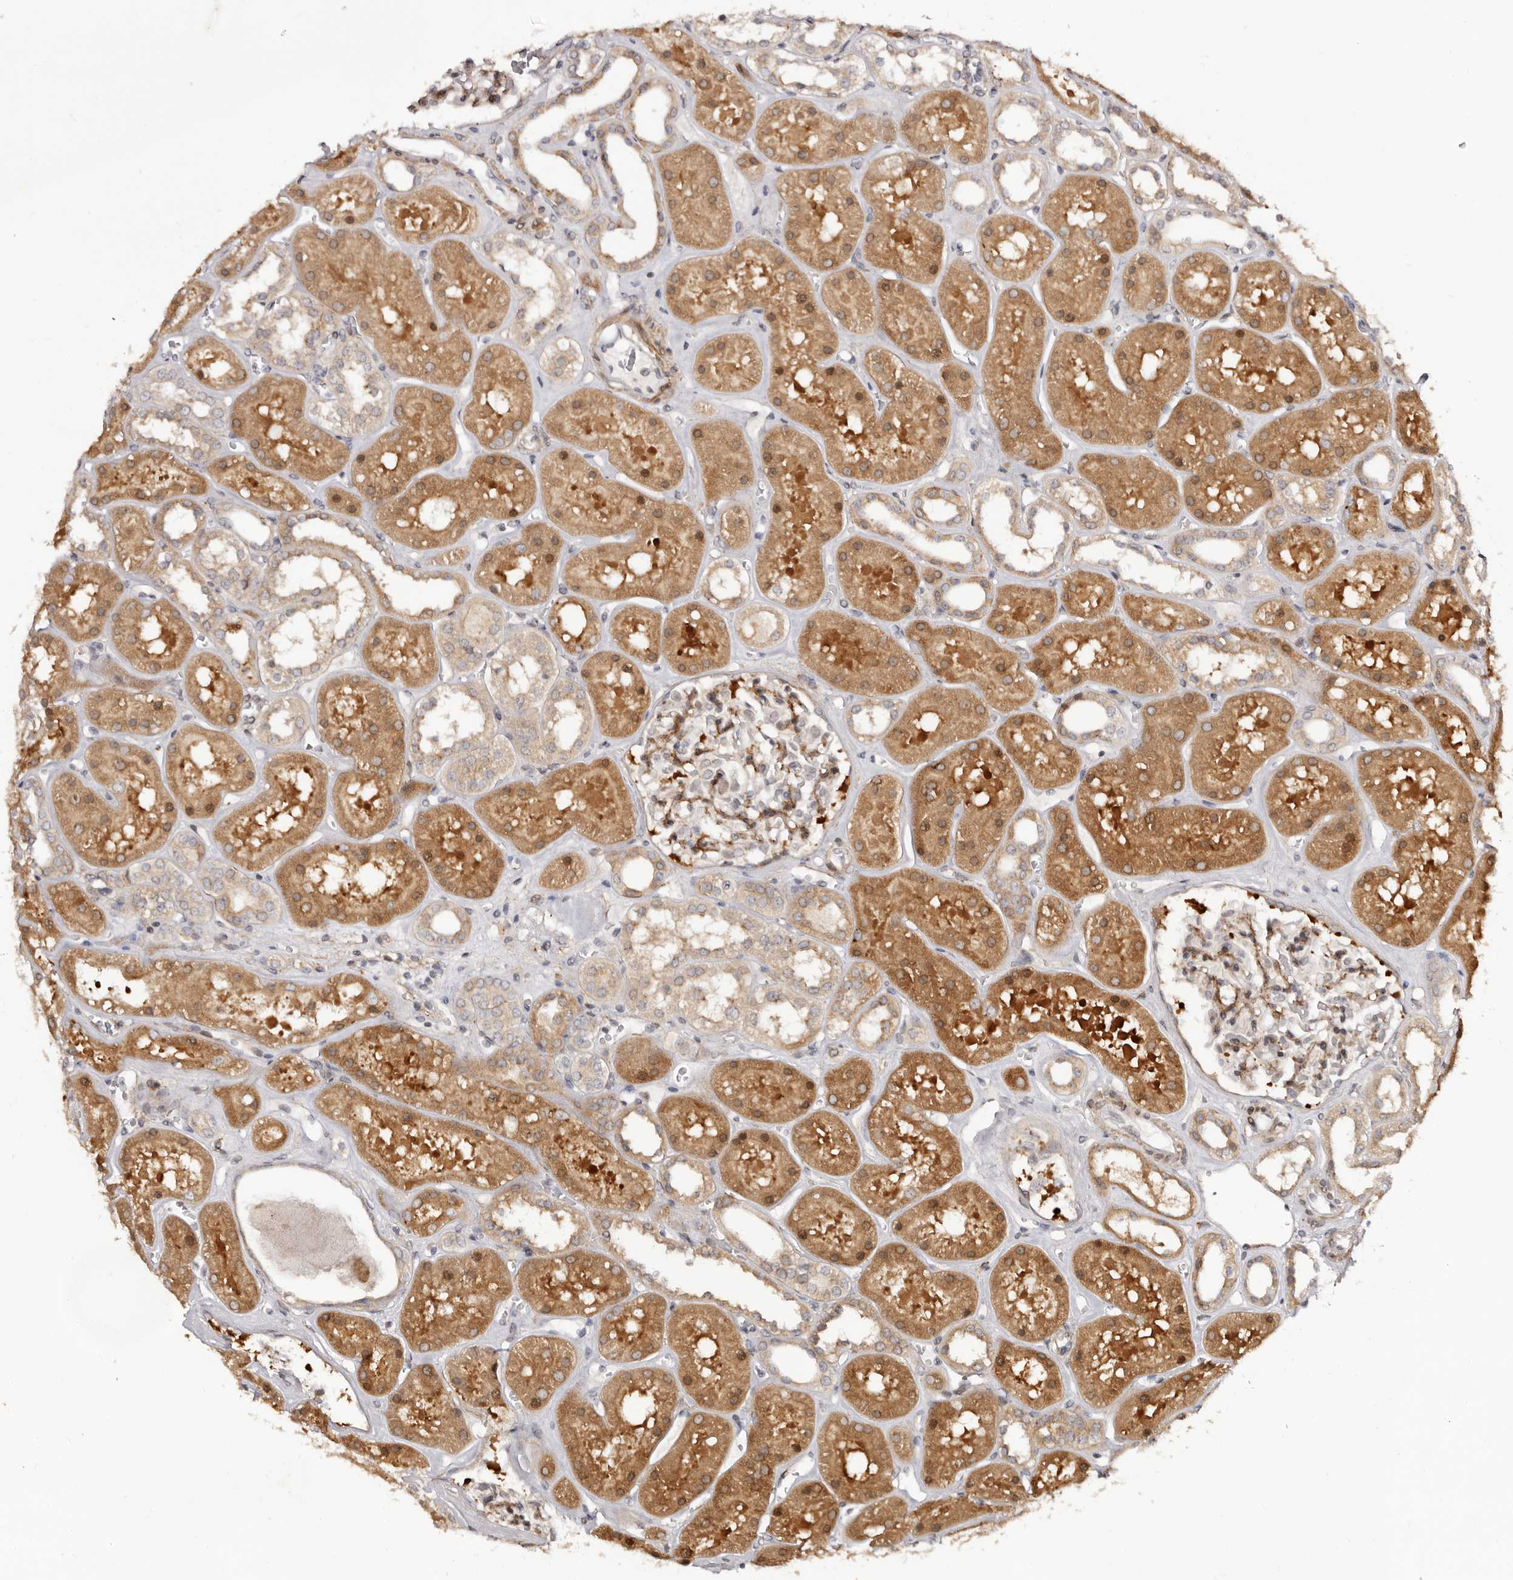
{"staining": {"intensity": "moderate", "quantity": "<25%", "location": "cytoplasmic/membranous"}, "tissue": "kidney", "cell_type": "Cells in glomeruli", "image_type": "normal", "snomed": [{"axis": "morphology", "description": "Normal tissue, NOS"}, {"axis": "topography", "description": "Kidney"}], "caption": "Immunohistochemical staining of normal human kidney demonstrates low levels of moderate cytoplasmic/membranous expression in about <25% of cells in glomeruli.", "gene": "MICAL2", "patient": {"sex": "female", "age": 41}}